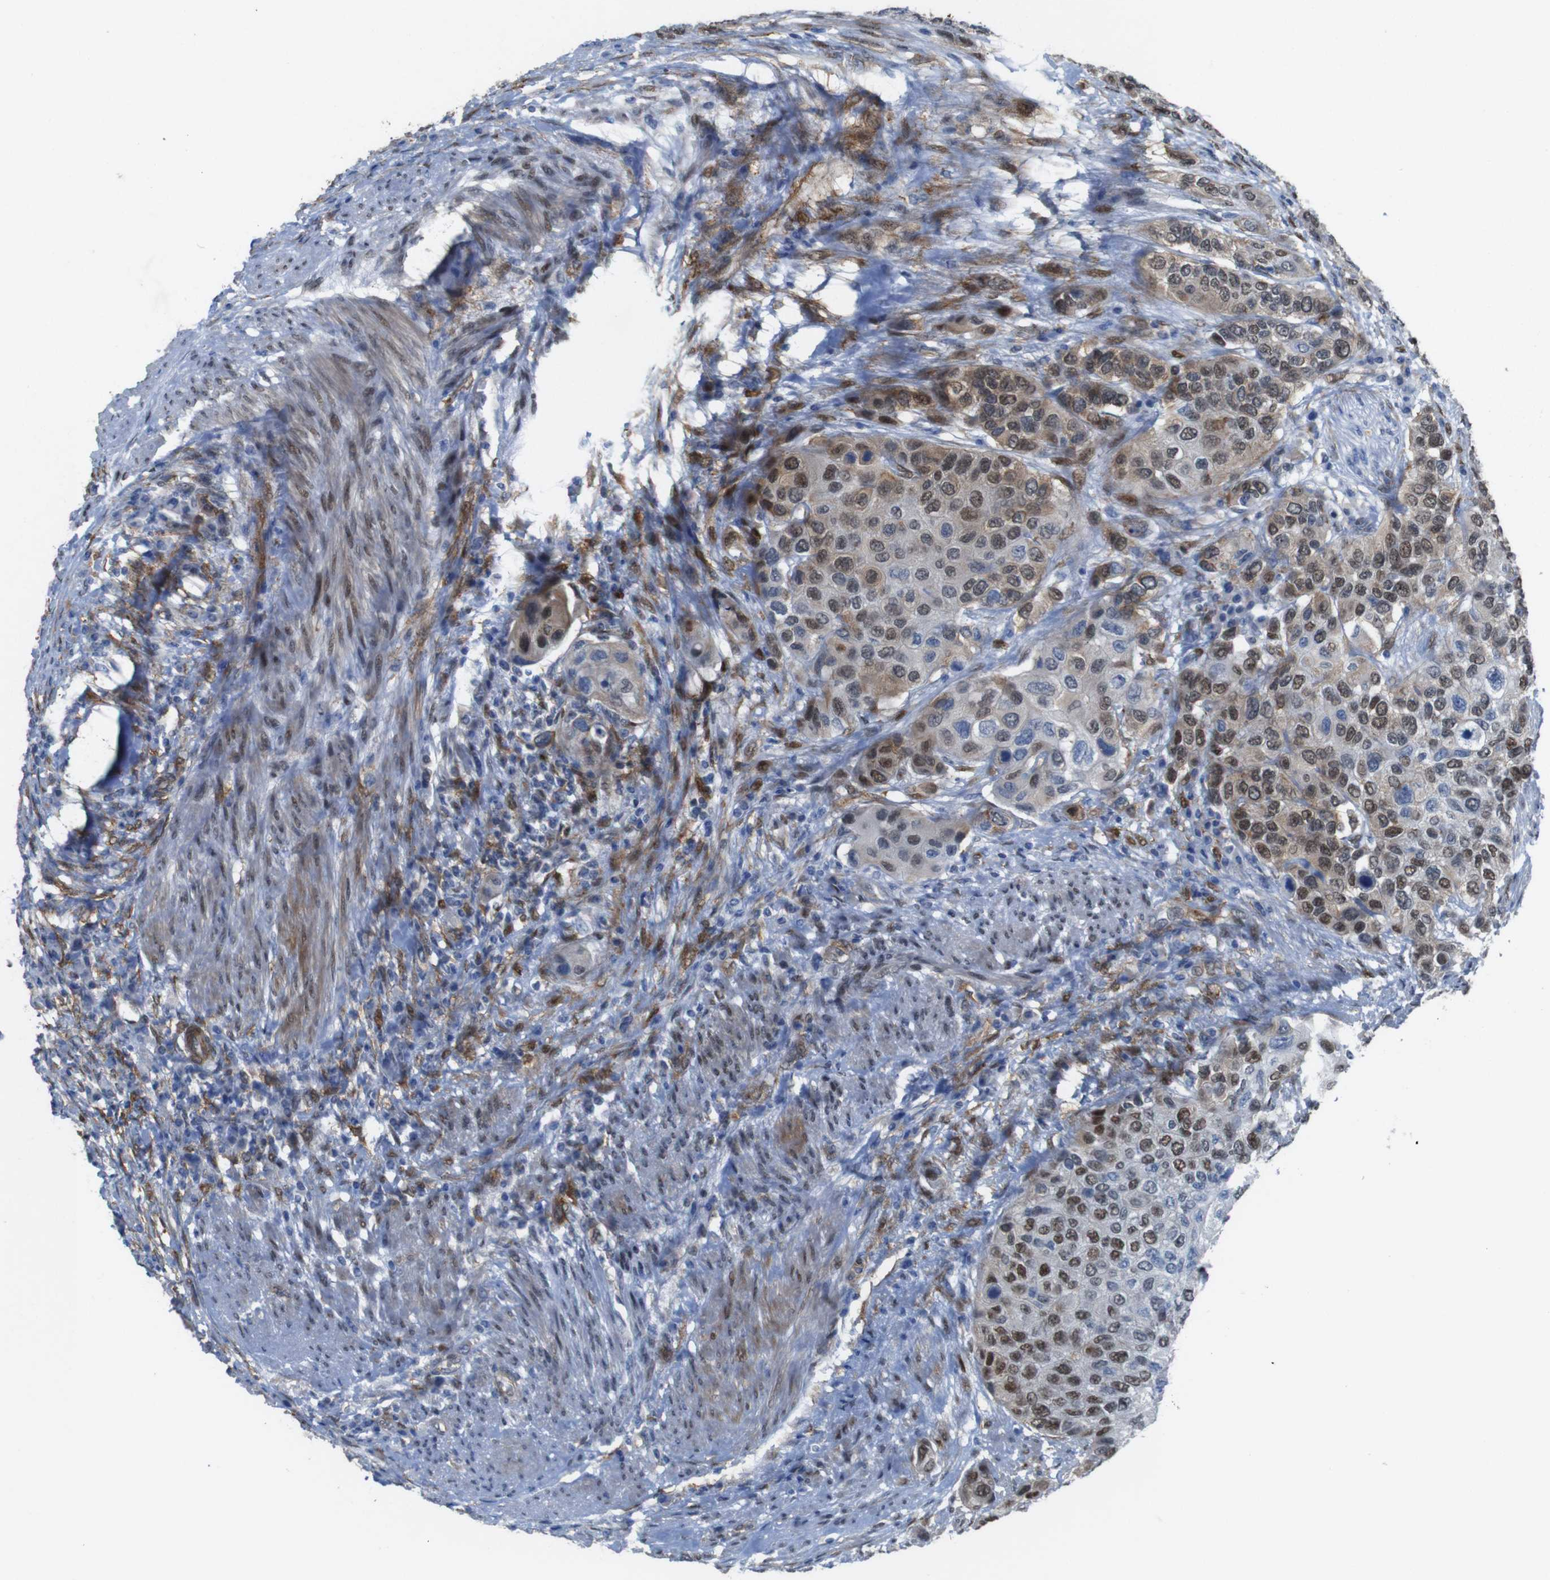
{"staining": {"intensity": "moderate", "quantity": ">75%", "location": "cytoplasmic/membranous,nuclear"}, "tissue": "urothelial cancer", "cell_type": "Tumor cells", "image_type": "cancer", "snomed": [{"axis": "morphology", "description": "Urothelial carcinoma, High grade"}, {"axis": "topography", "description": "Urinary bladder"}], "caption": "High-grade urothelial carcinoma stained with immunohistochemistry (IHC) reveals moderate cytoplasmic/membranous and nuclear positivity in about >75% of tumor cells.", "gene": "PTGER4", "patient": {"sex": "female", "age": 56}}